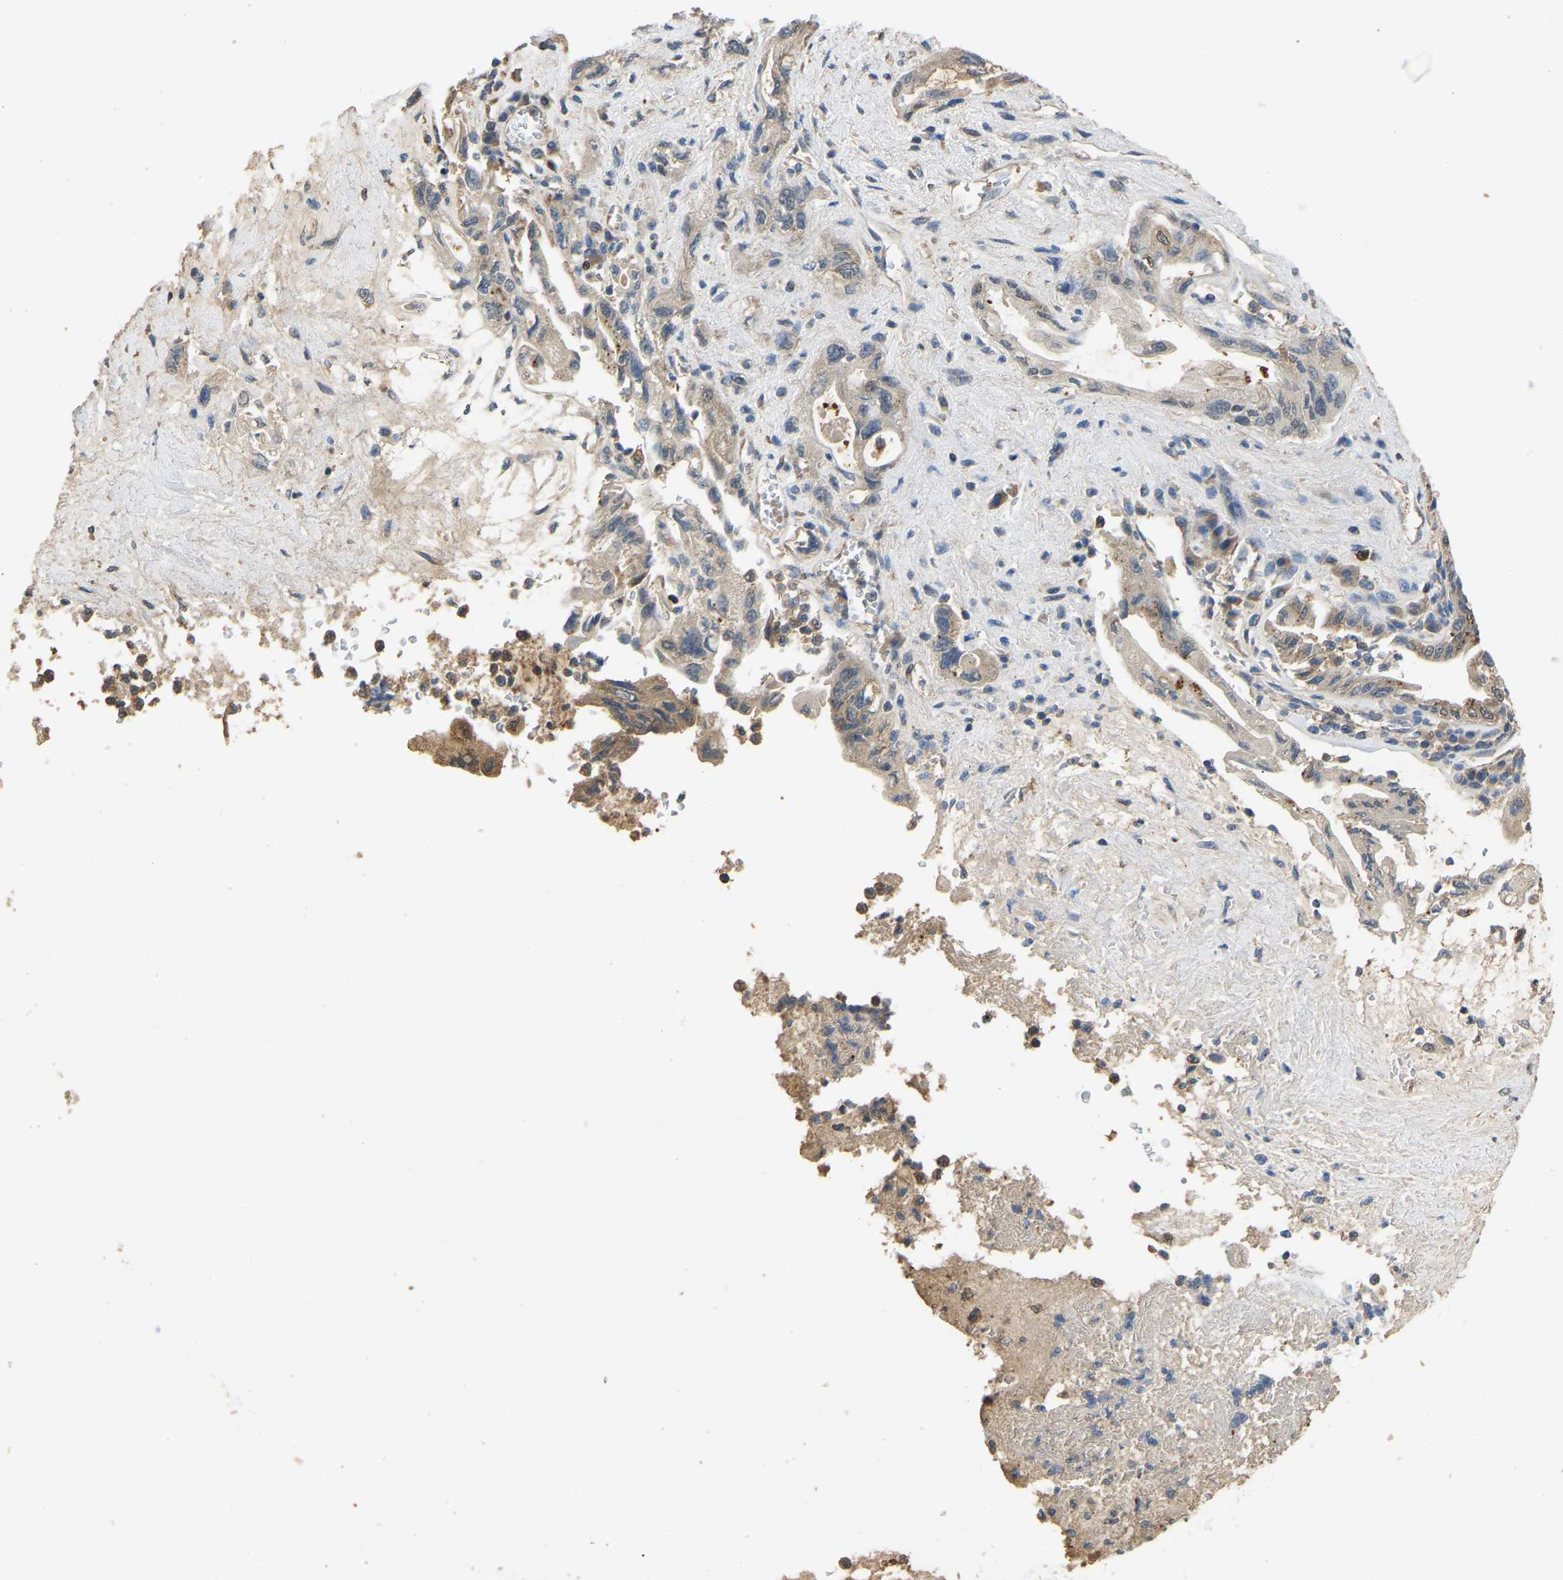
{"staining": {"intensity": "moderate", "quantity": ">75%", "location": "cytoplasmic/membranous"}, "tissue": "pancreatic cancer", "cell_type": "Tumor cells", "image_type": "cancer", "snomed": [{"axis": "morphology", "description": "Adenocarcinoma, NOS"}, {"axis": "topography", "description": "Pancreas"}], "caption": "This is a photomicrograph of immunohistochemistry (IHC) staining of adenocarcinoma (pancreatic), which shows moderate positivity in the cytoplasmic/membranous of tumor cells.", "gene": "TUFM", "patient": {"sex": "female", "age": 73}}